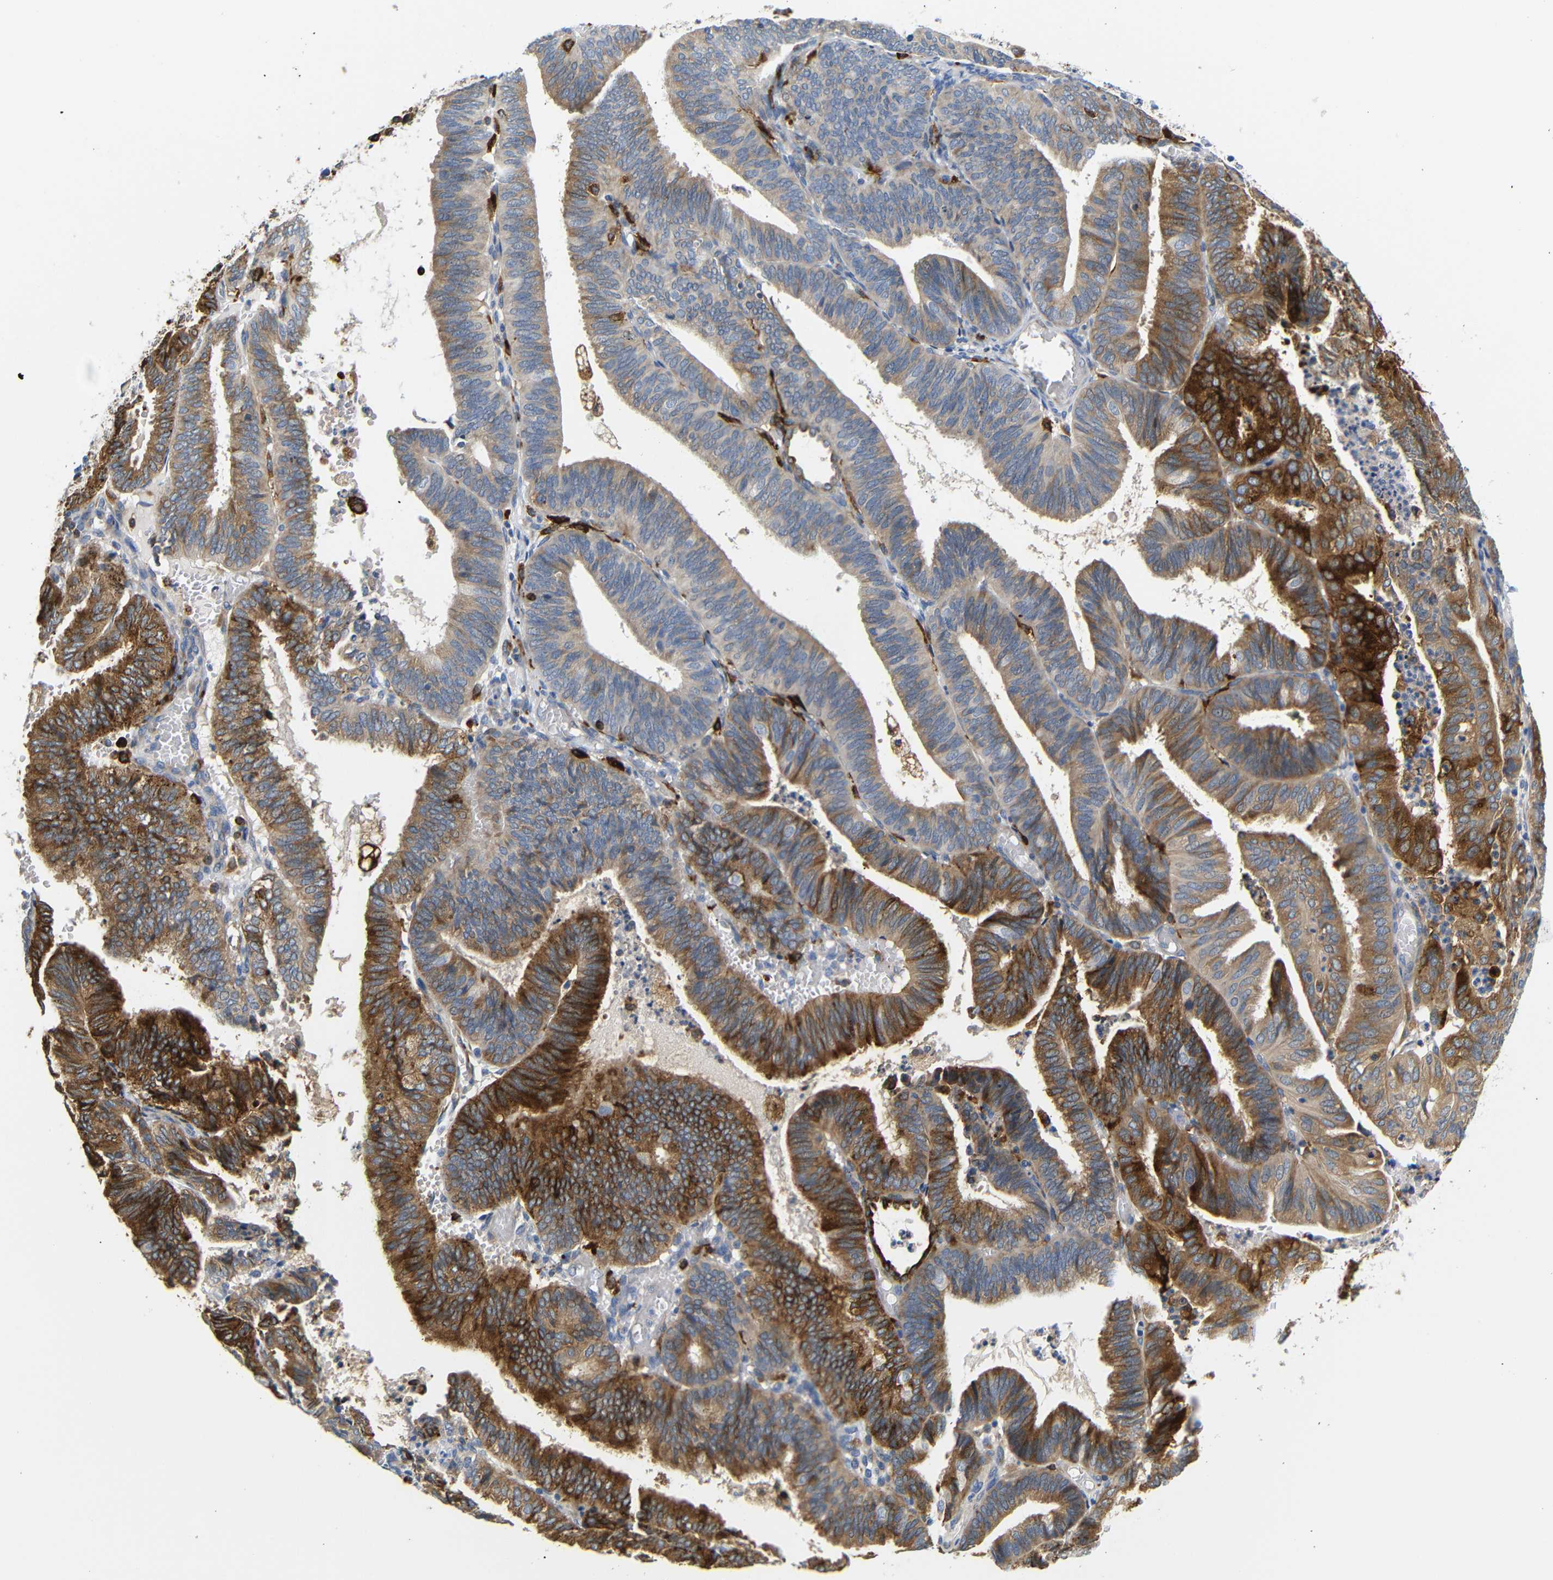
{"staining": {"intensity": "strong", "quantity": "25%-75%", "location": "cytoplasmic/membranous"}, "tissue": "endometrial cancer", "cell_type": "Tumor cells", "image_type": "cancer", "snomed": [{"axis": "morphology", "description": "Adenocarcinoma, NOS"}, {"axis": "topography", "description": "Uterus"}], "caption": "Endometrial adenocarcinoma tissue shows strong cytoplasmic/membranous staining in about 25%-75% of tumor cells, visualized by immunohistochemistry.", "gene": "HLA-DQB1", "patient": {"sex": "female", "age": 60}}